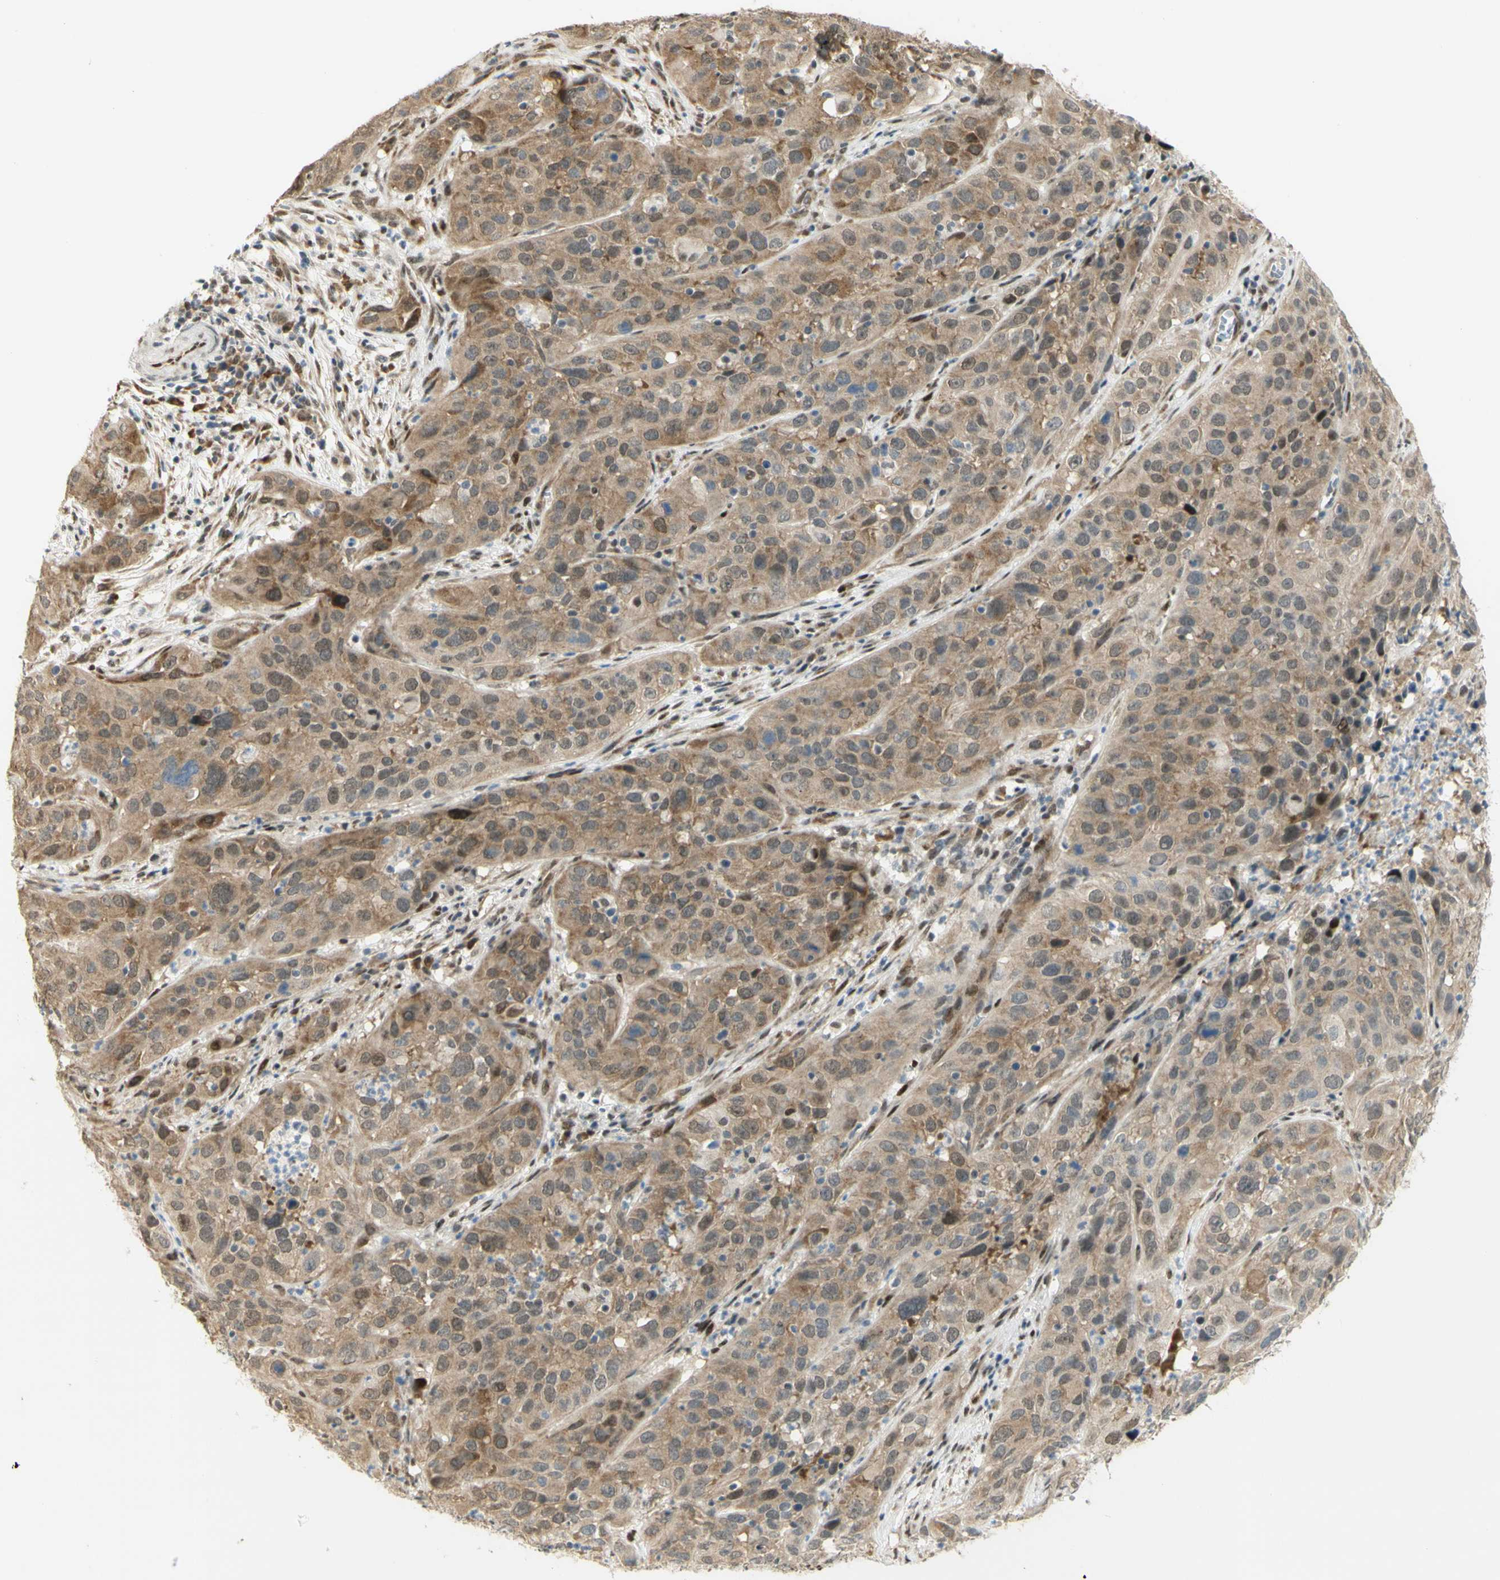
{"staining": {"intensity": "moderate", "quantity": ">75%", "location": "cytoplasmic/membranous"}, "tissue": "cervical cancer", "cell_type": "Tumor cells", "image_type": "cancer", "snomed": [{"axis": "morphology", "description": "Squamous cell carcinoma, NOS"}, {"axis": "topography", "description": "Cervix"}], "caption": "A high-resolution histopathology image shows IHC staining of squamous cell carcinoma (cervical), which displays moderate cytoplasmic/membranous positivity in about >75% of tumor cells. Immunohistochemistry stains the protein of interest in brown and the nuclei are stained blue.", "gene": "DDX1", "patient": {"sex": "female", "age": 32}}